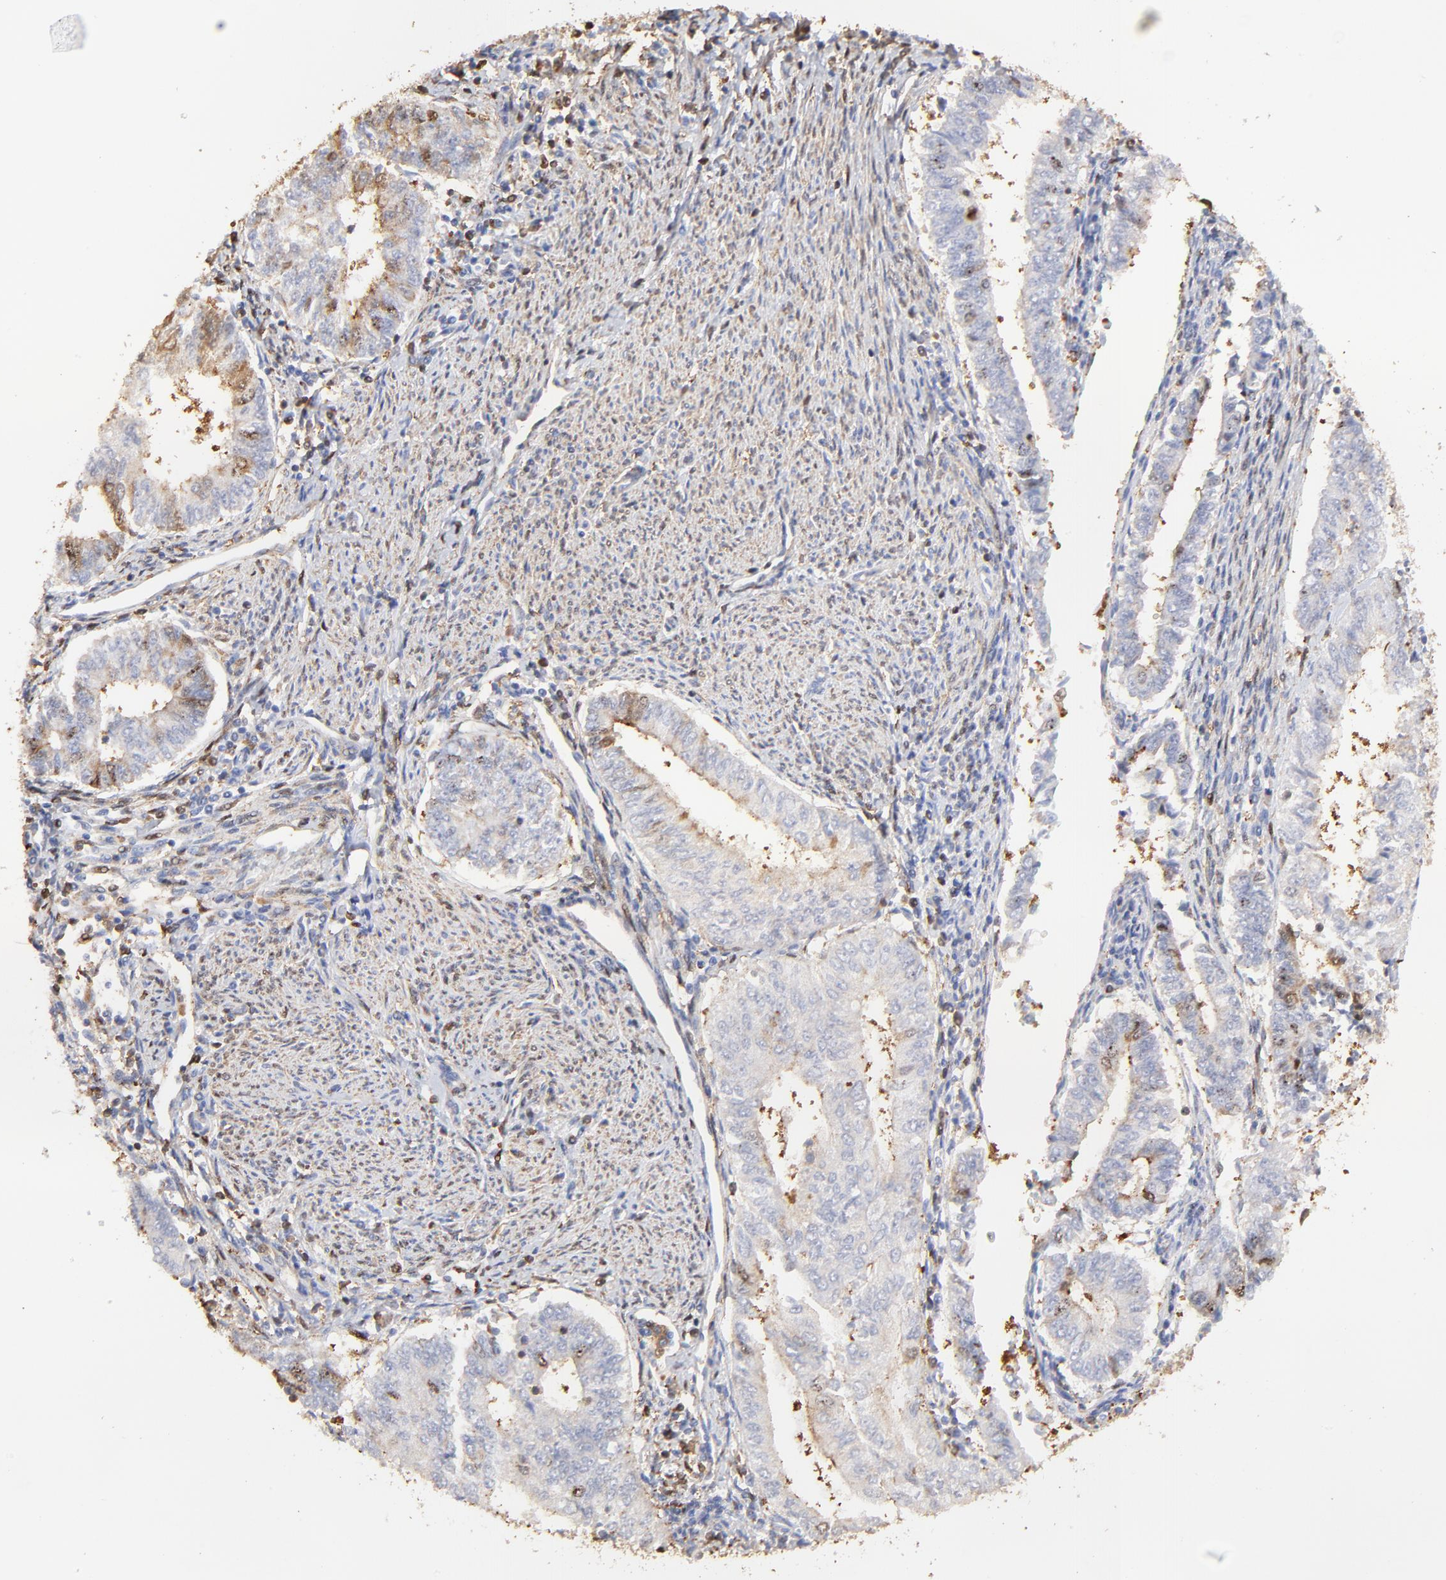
{"staining": {"intensity": "weak", "quantity": "<25%", "location": "cytoplasmic/membranous"}, "tissue": "endometrial cancer", "cell_type": "Tumor cells", "image_type": "cancer", "snomed": [{"axis": "morphology", "description": "Adenocarcinoma, NOS"}, {"axis": "topography", "description": "Endometrium"}], "caption": "This is a photomicrograph of immunohistochemistry (IHC) staining of endometrial cancer, which shows no positivity in tumor cells.", "gene": "BIRC5", "patient": {"sex": "female", "age": 66}}